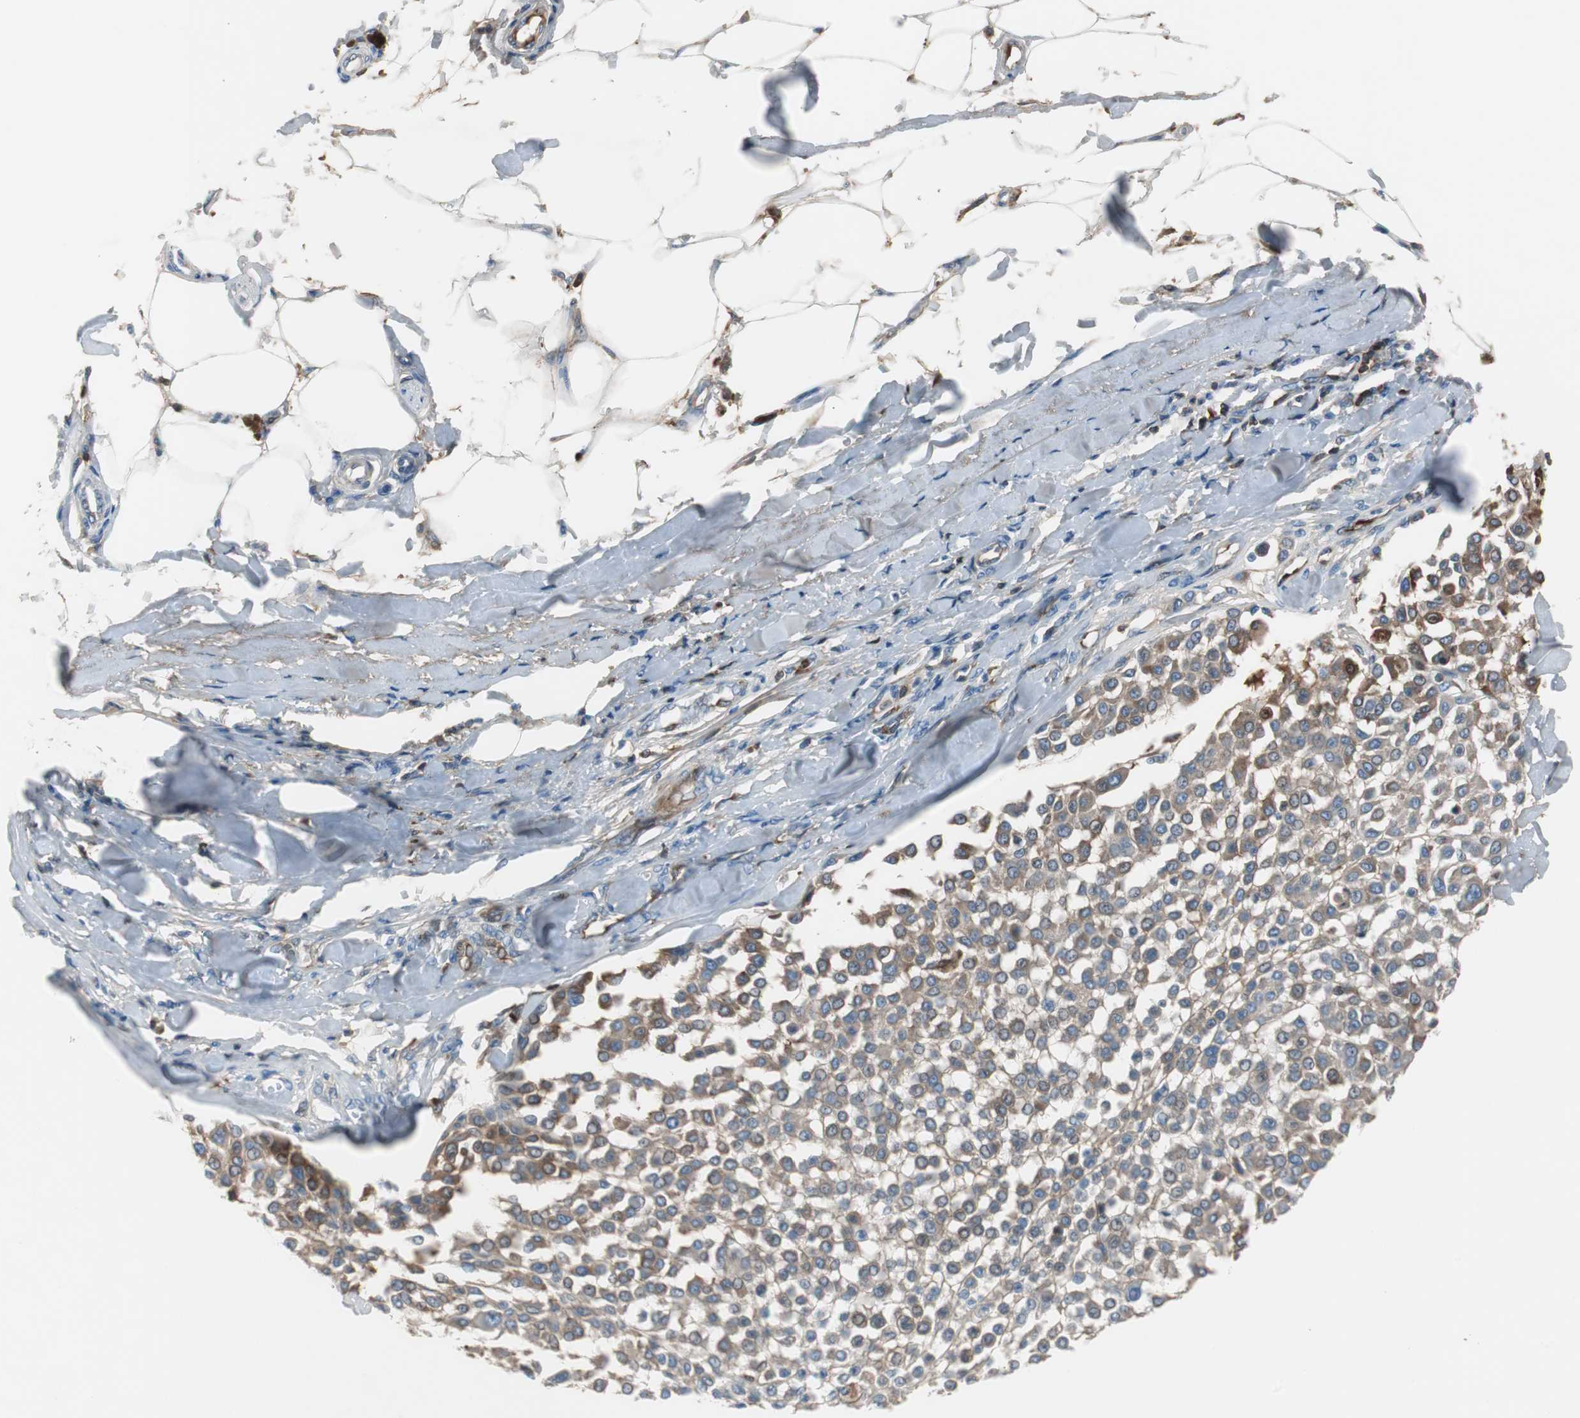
{"staining": {"intensity": "moderate", "quantity": ">75%", "location": "cytoplasmic/membranous"}, "tissue": "melanoma", "cell_type": "Tumor cells", "image_type": "cancer", "snomed": [{"axis": "morphology", "description": "Malignant melanoma, Metastatic site"}, {"axis": "topography", "description": "Soft tissue"}], "caption": "Immunohistochemical staining of human melanoma shows medium levels of moderate cytoplasmic/membranous protein expression in approximately >75% of tumor cells.", "gene": "SERPINF1", "patient": {"sex": "male", "age": 41}}